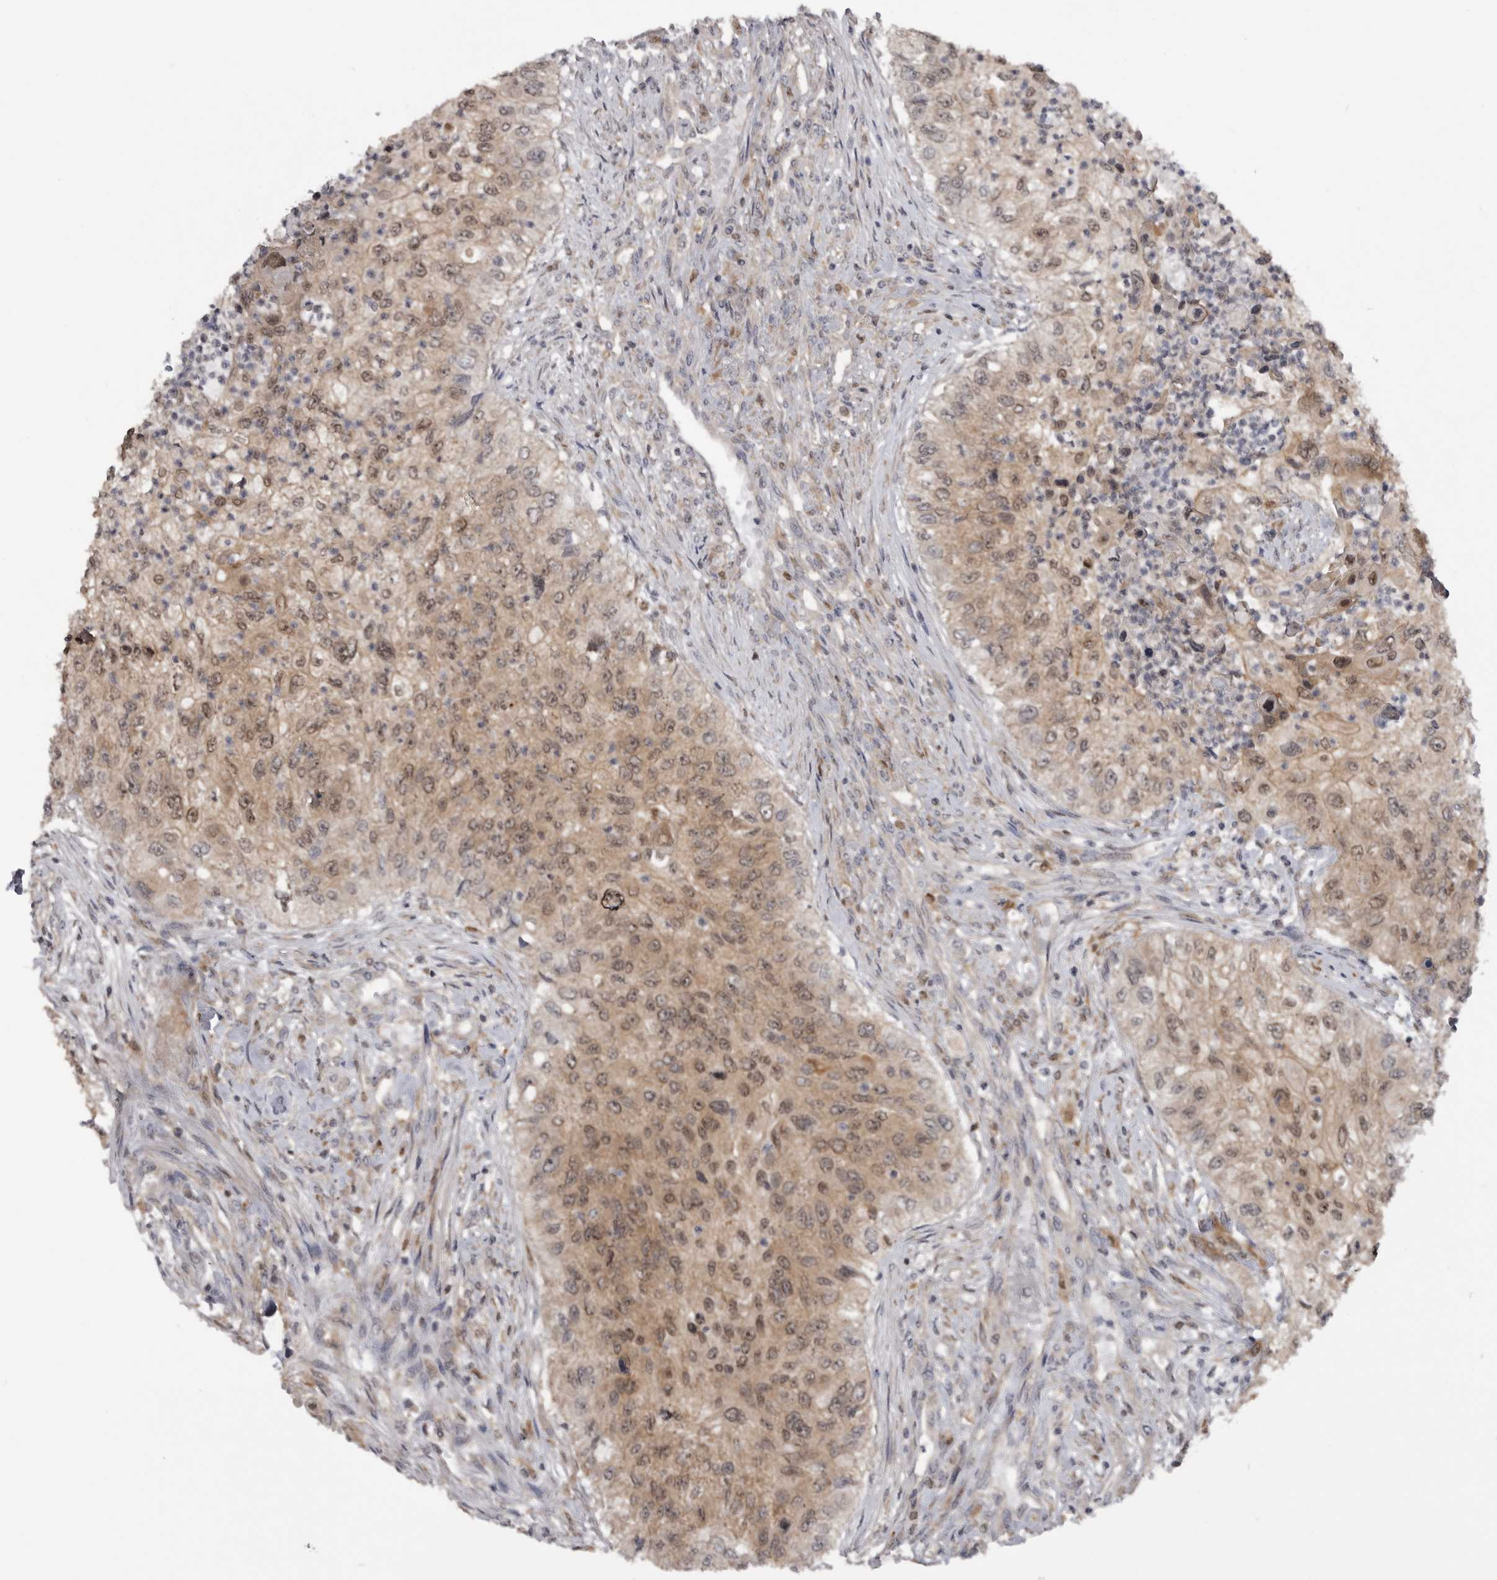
{"staining": {"intensity": "moderate", "quantity": ">75%", "location": "cytoplasmic/membranous,nuclear"}, "tissue": "urothelial cancer", "cell_type": "Tumor cells", "image_type": "cancer", "snomed": [{"axis": "morphology", "description": "Urothelial carcinoma, High grade"}, {"axis": "topography", "description": "Urinary bladder"}], "caption": "Immunohistochemistry (IHC) micrograph of human urothelial cancer stained for a protein (brown), which shows medium levels of moderate cytoplasmic/membranous and nuclear staining in about >75% of tumor cells.", "gene": "MAPK13", "patient": {"sex": "female", "age": 60}}